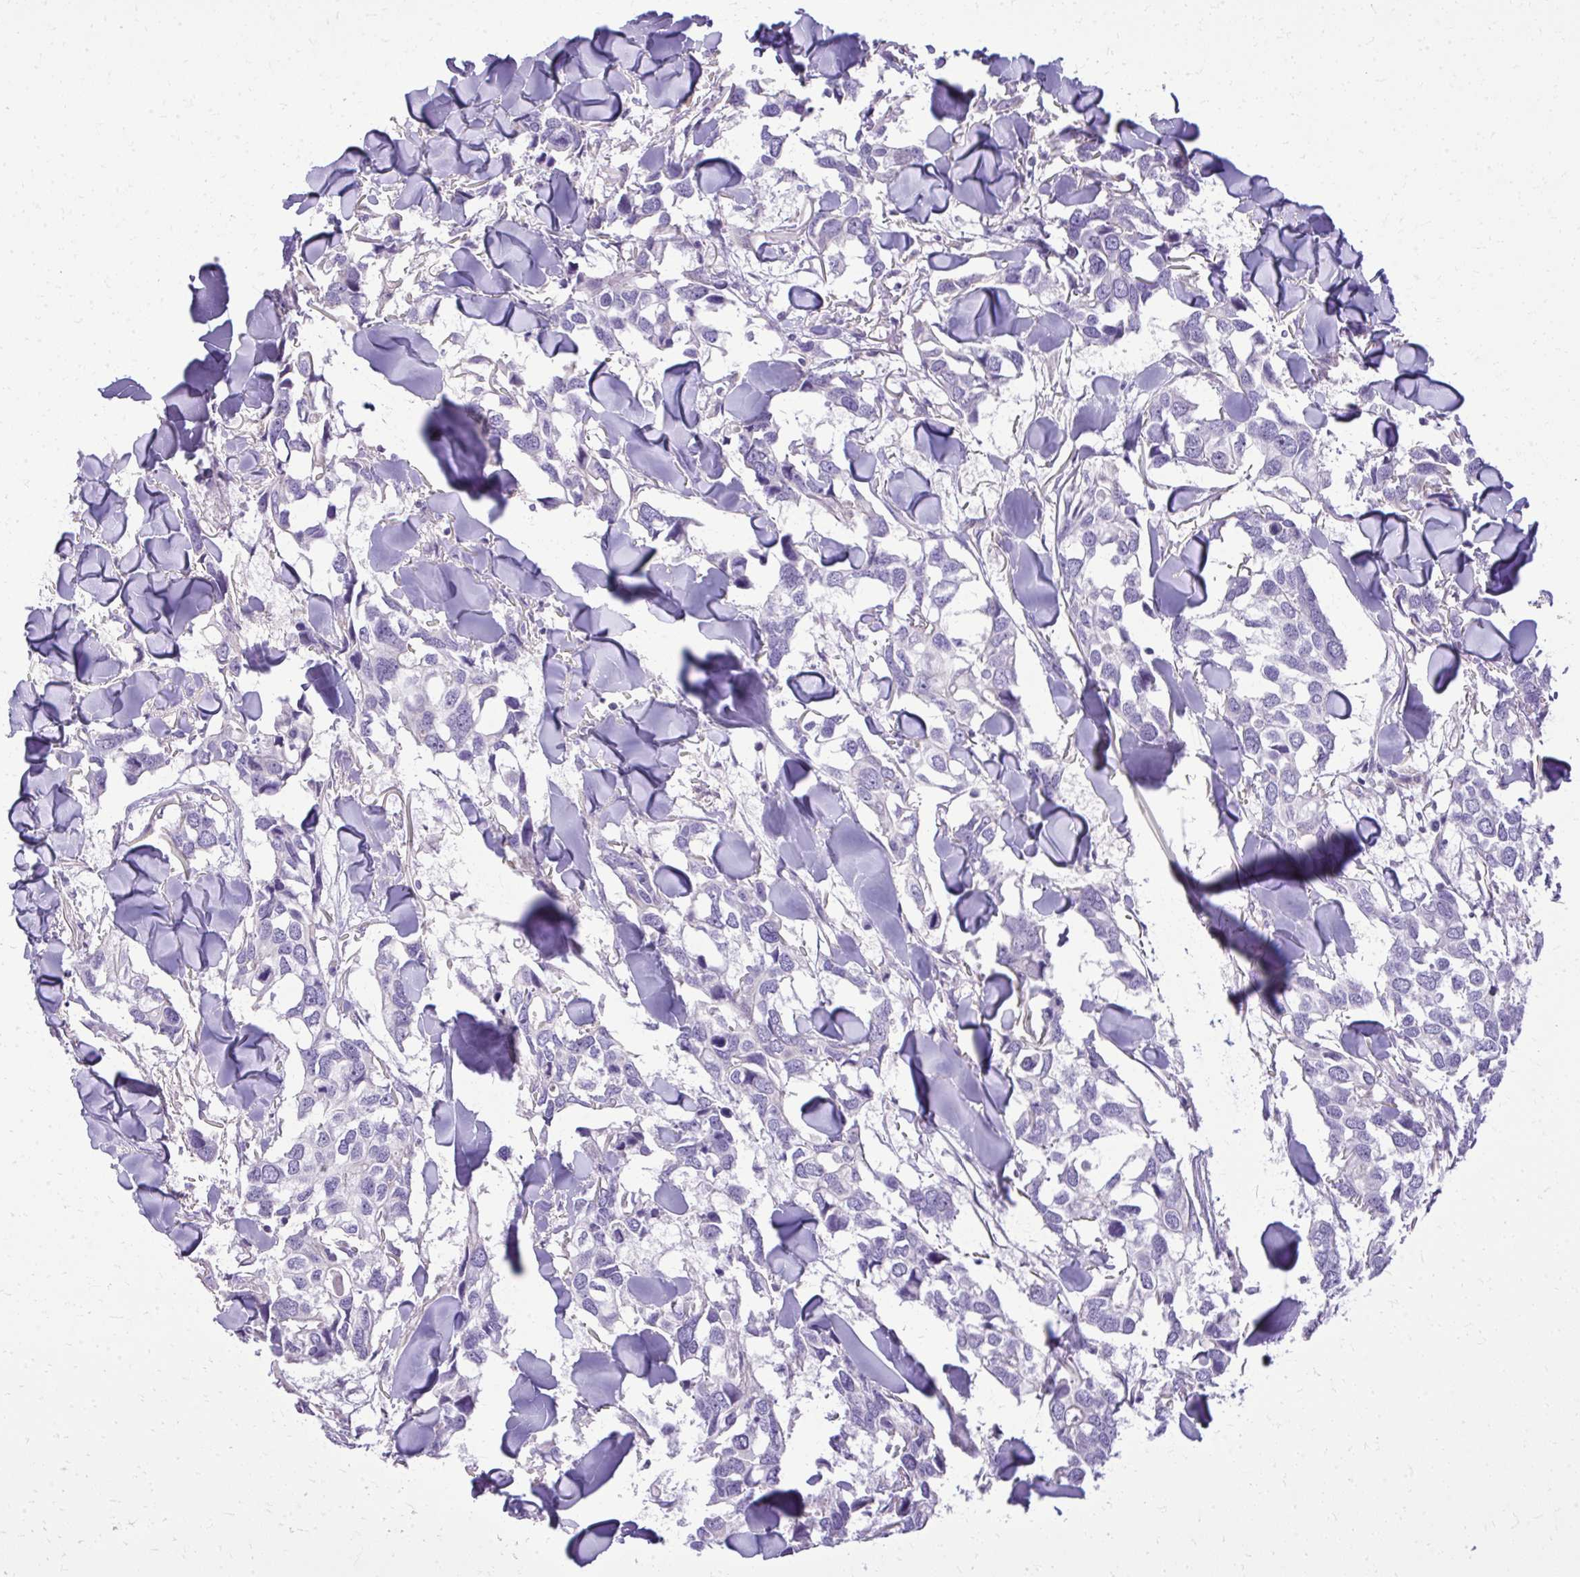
{"staining": {"intensity": "negative", "quantity": "none", "location": "none"}, "tissue": "breast cancer", "cell_type": "Tumor cells", "image_type": "cancer", "snomed": [{"axis": "morphology", "description": "Duct carcinoma"}, {"axis": "topography", "description": "Breast"}], "caption": "An immunohistochemistry image of intraductal carcinoma (breast) is shown. There is no staining in tumor cells of intraductal carcinoma (breast). Brightfield microscopy of immunohistochemistry (IHC) stained with DAB (brown) and hematoxylin (blue), captured at high magnification.", "gene": "RUNDC3B", "patient": {"sex": "female", "age": 83}}